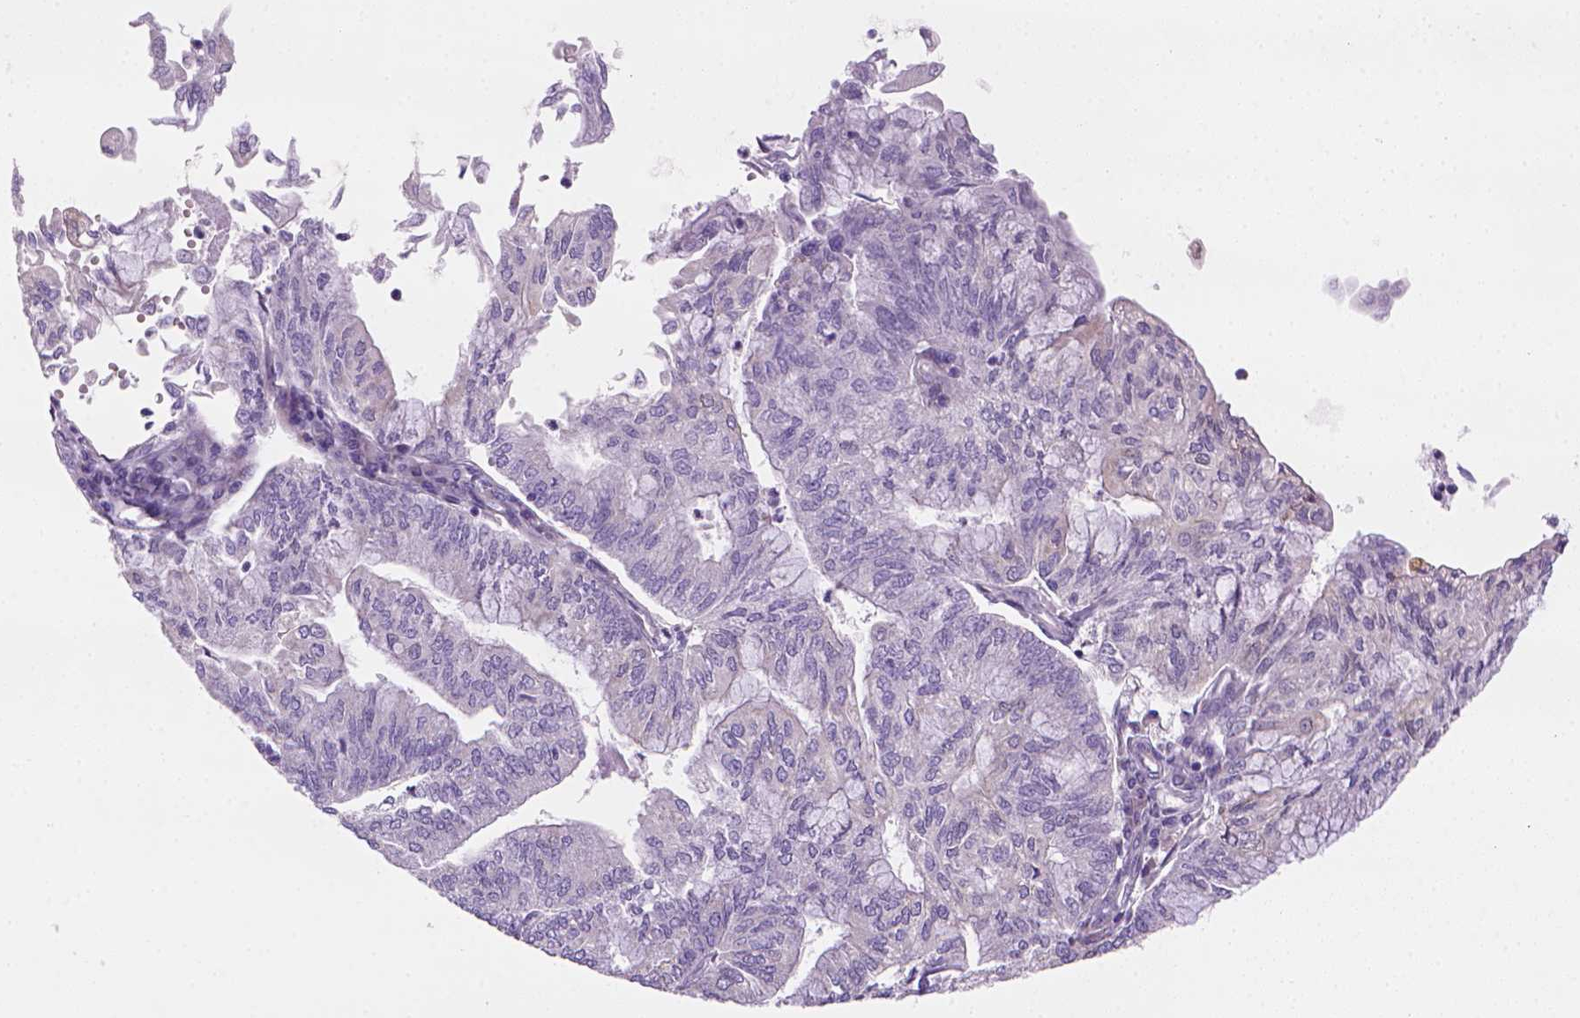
{"staining": {"intensity": "negative", "quantity": "none", "location": "none"}, "tissue": "endometrial cancer", "cell_type": "Tumor cells", "image_type": "cancer", "snomed": [{"axis": "morphology", "description": "Adenocarcinoma, NOS"}, {"axis": "topography", "description": "Endometrium"}], "caption": "The histopathology image reveals no staining of tumor cells in endometrial adenocarcinoma.", "gene": "CES2", "patient": {"sex": "female", "age": 59}}